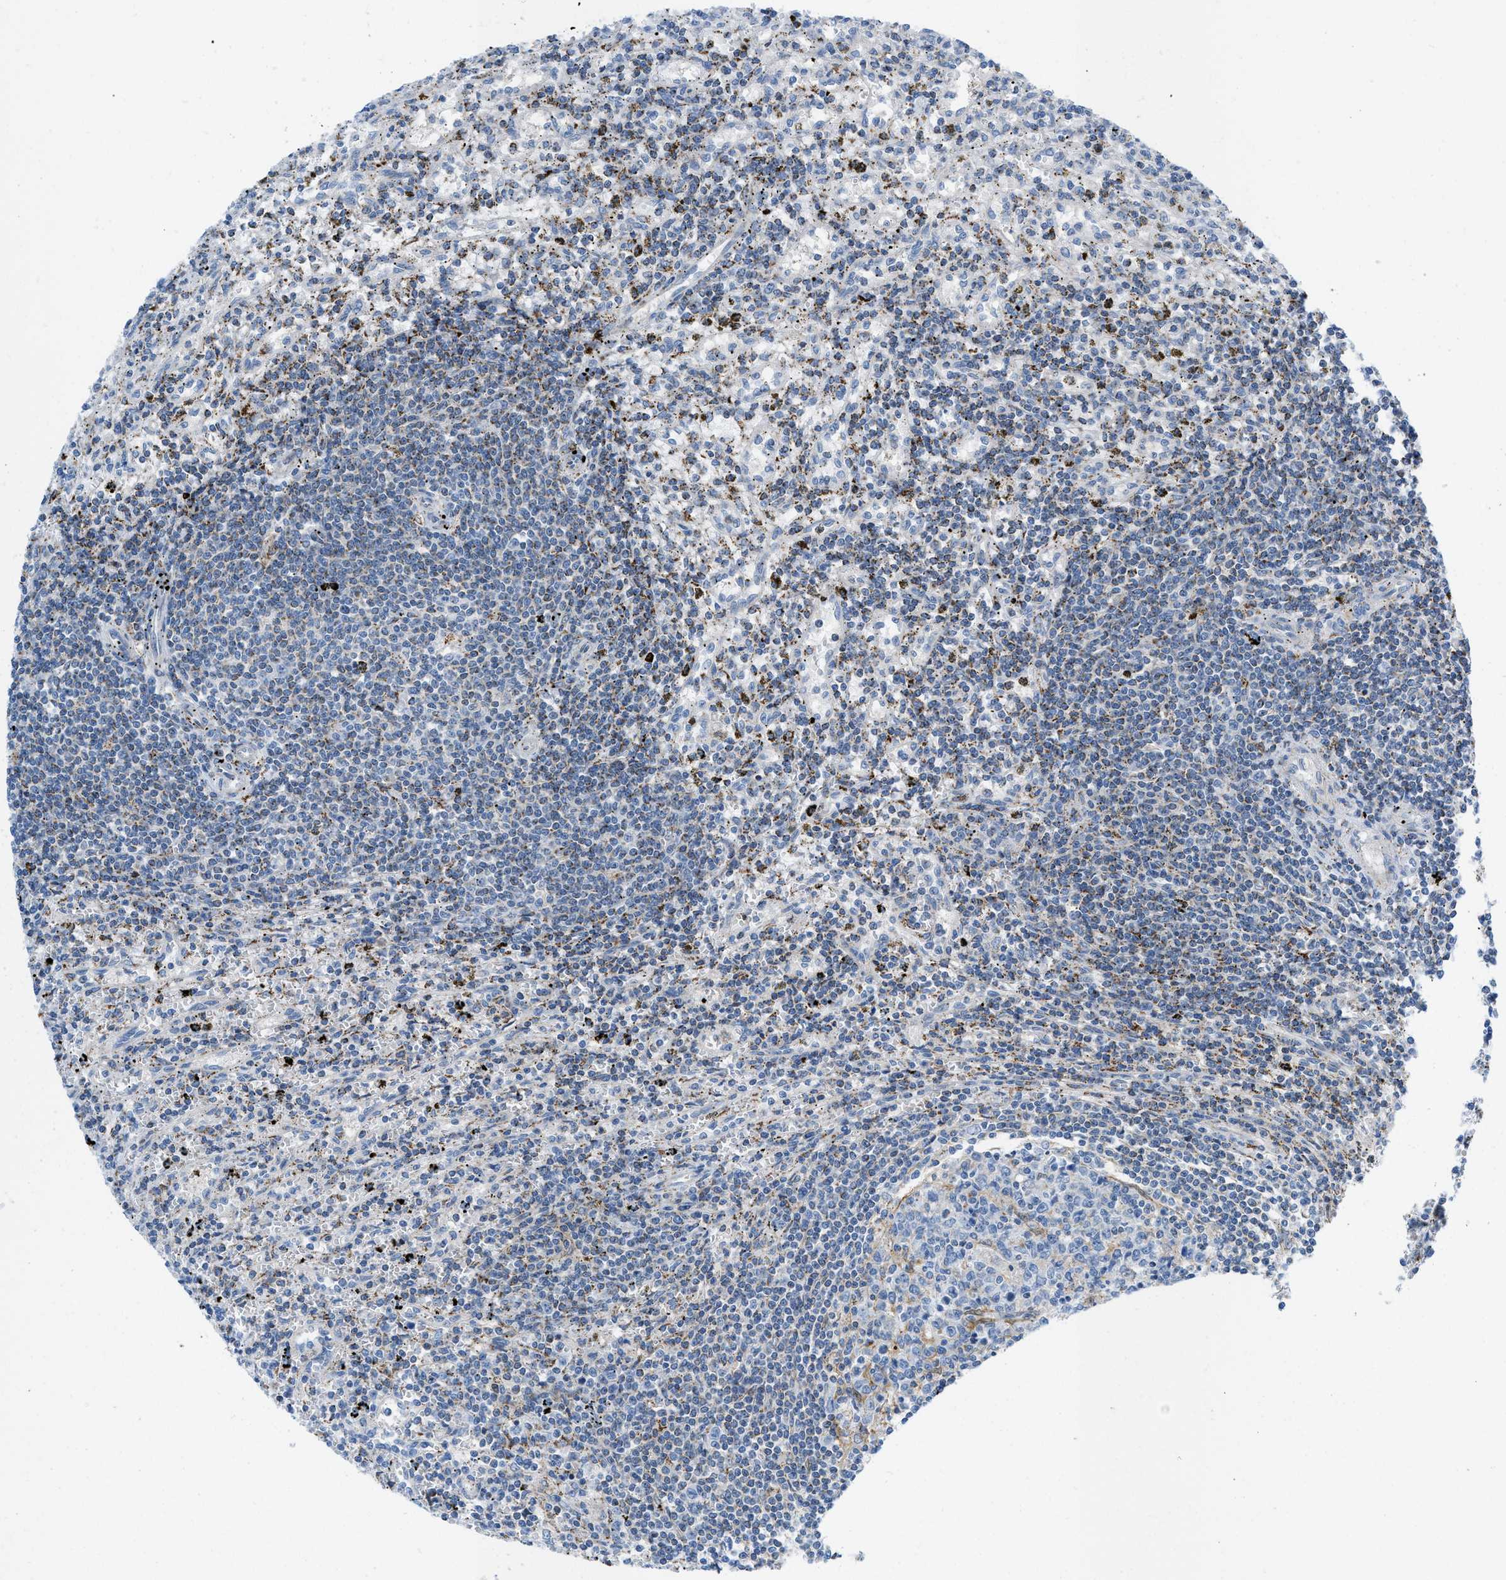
{"staining": {"intensity": "negative", "quantity": "none", "location": "none"}, "tissue": "lymphoma", "cell_type": "Tumor cells", "image_type": "cancer", "snomed": [{"axis": "morphology", "description": "Malignant lymphoma, non-Hodgkin's type, Low grade"}, {"axis": "topography", "description": "Spleen"}], "caption": "This is an immunohistochemistry (IHC) histopathology image of lymphoma. There is no staining in tumor cells.", "gene": "RBBP9", "patient": {"sex": "male", "age": 76}}